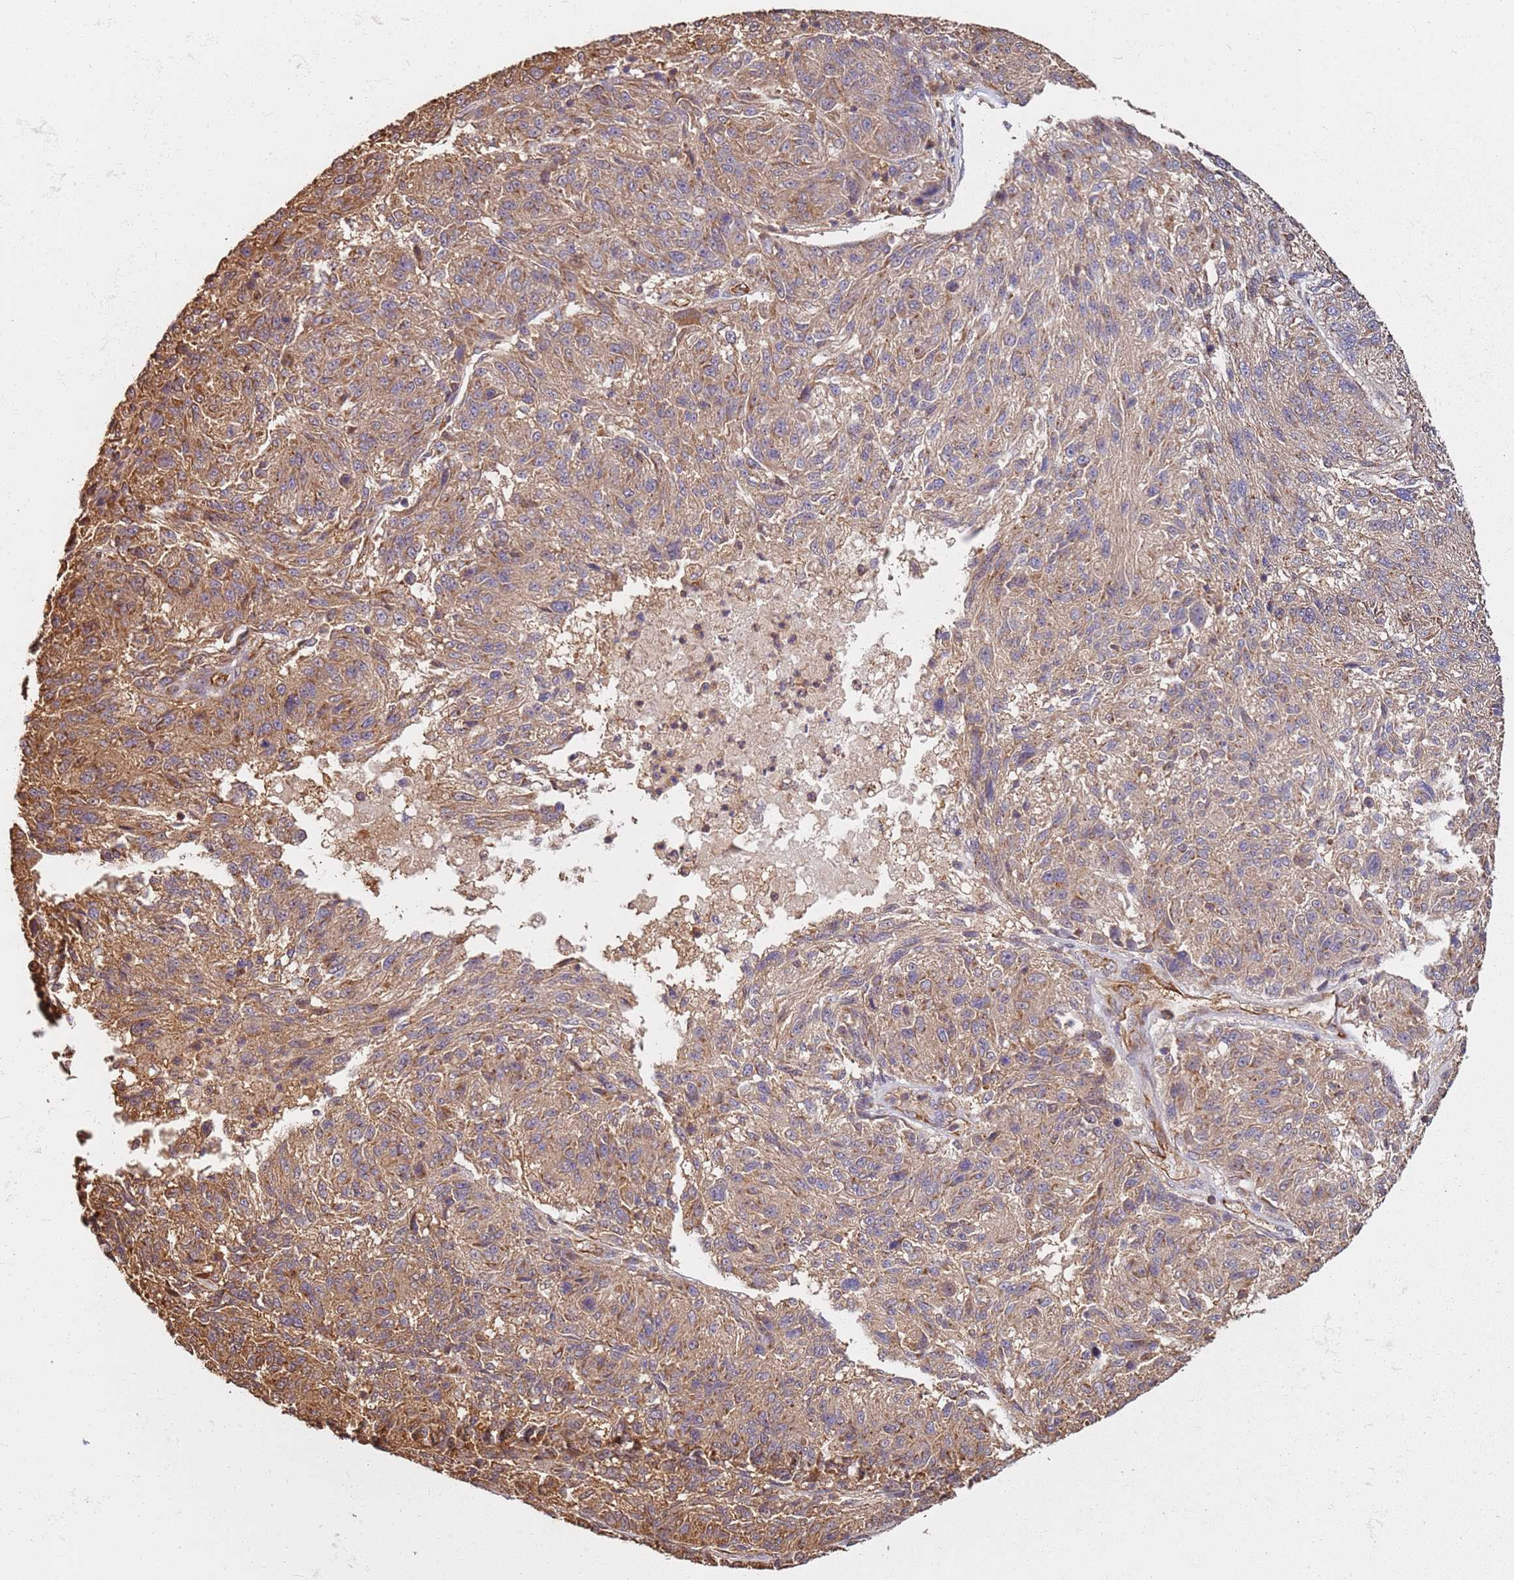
{"staining": {"intensity": "moderate", "quantity": ">75%", "location": "cytoplasmic/membranous"}, "tissue": "melanoma", "cell_type": "Tumor cells", "image_type": "cancer", "snomed": [{"axis": "morphology", "description": "Malignant melanoma, NOS"}, {"axis": "topography", "description": "Skin"}], "caption": "Tumor cells display medium levels of moderate cytoplasmic/membranous staining in about >75% of cells in human melanoma.", "gene": "SCGB2B2", "patient": {"sex": "male", "age": 53}}